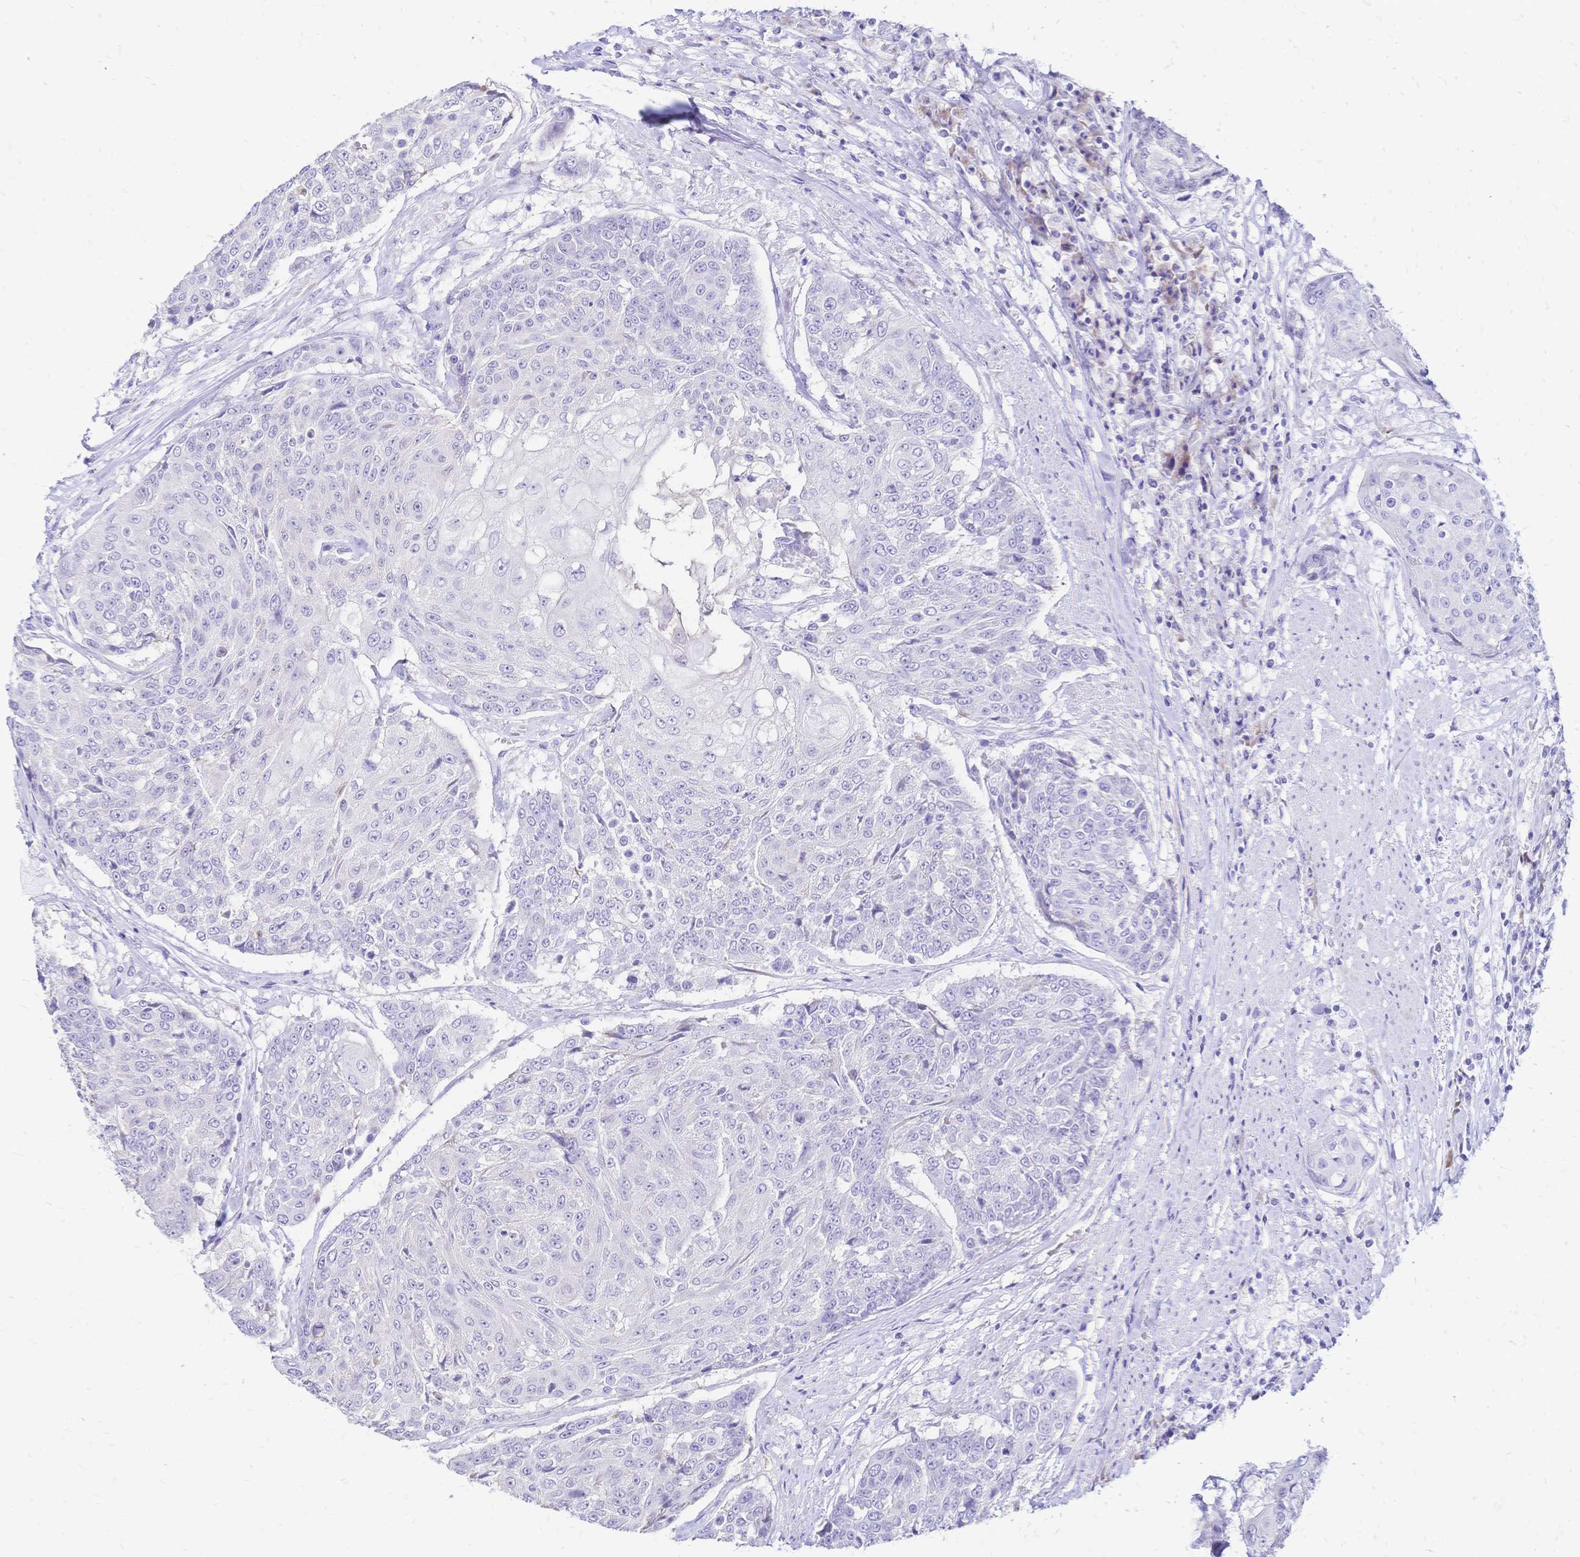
{"staining": {"intensity": "negative", "quantity": "none", "location": "none"}, "tissue": "urothelial cancer", "cell_type": "Tumor cells", "image_type": "cancer", "snomed": [{"axis": "morphology", "description": "Urothelial carcinoma, High grade"}, {"axis": "topography", "description": "Urinary bladder"}], "caption": "An IHC micrograph of urothelial cancer is shown. There is no staining in tumor cells of urothelial cancer.", "gene": "GRB7", "patient": {"sex": "female", "age": 63}}